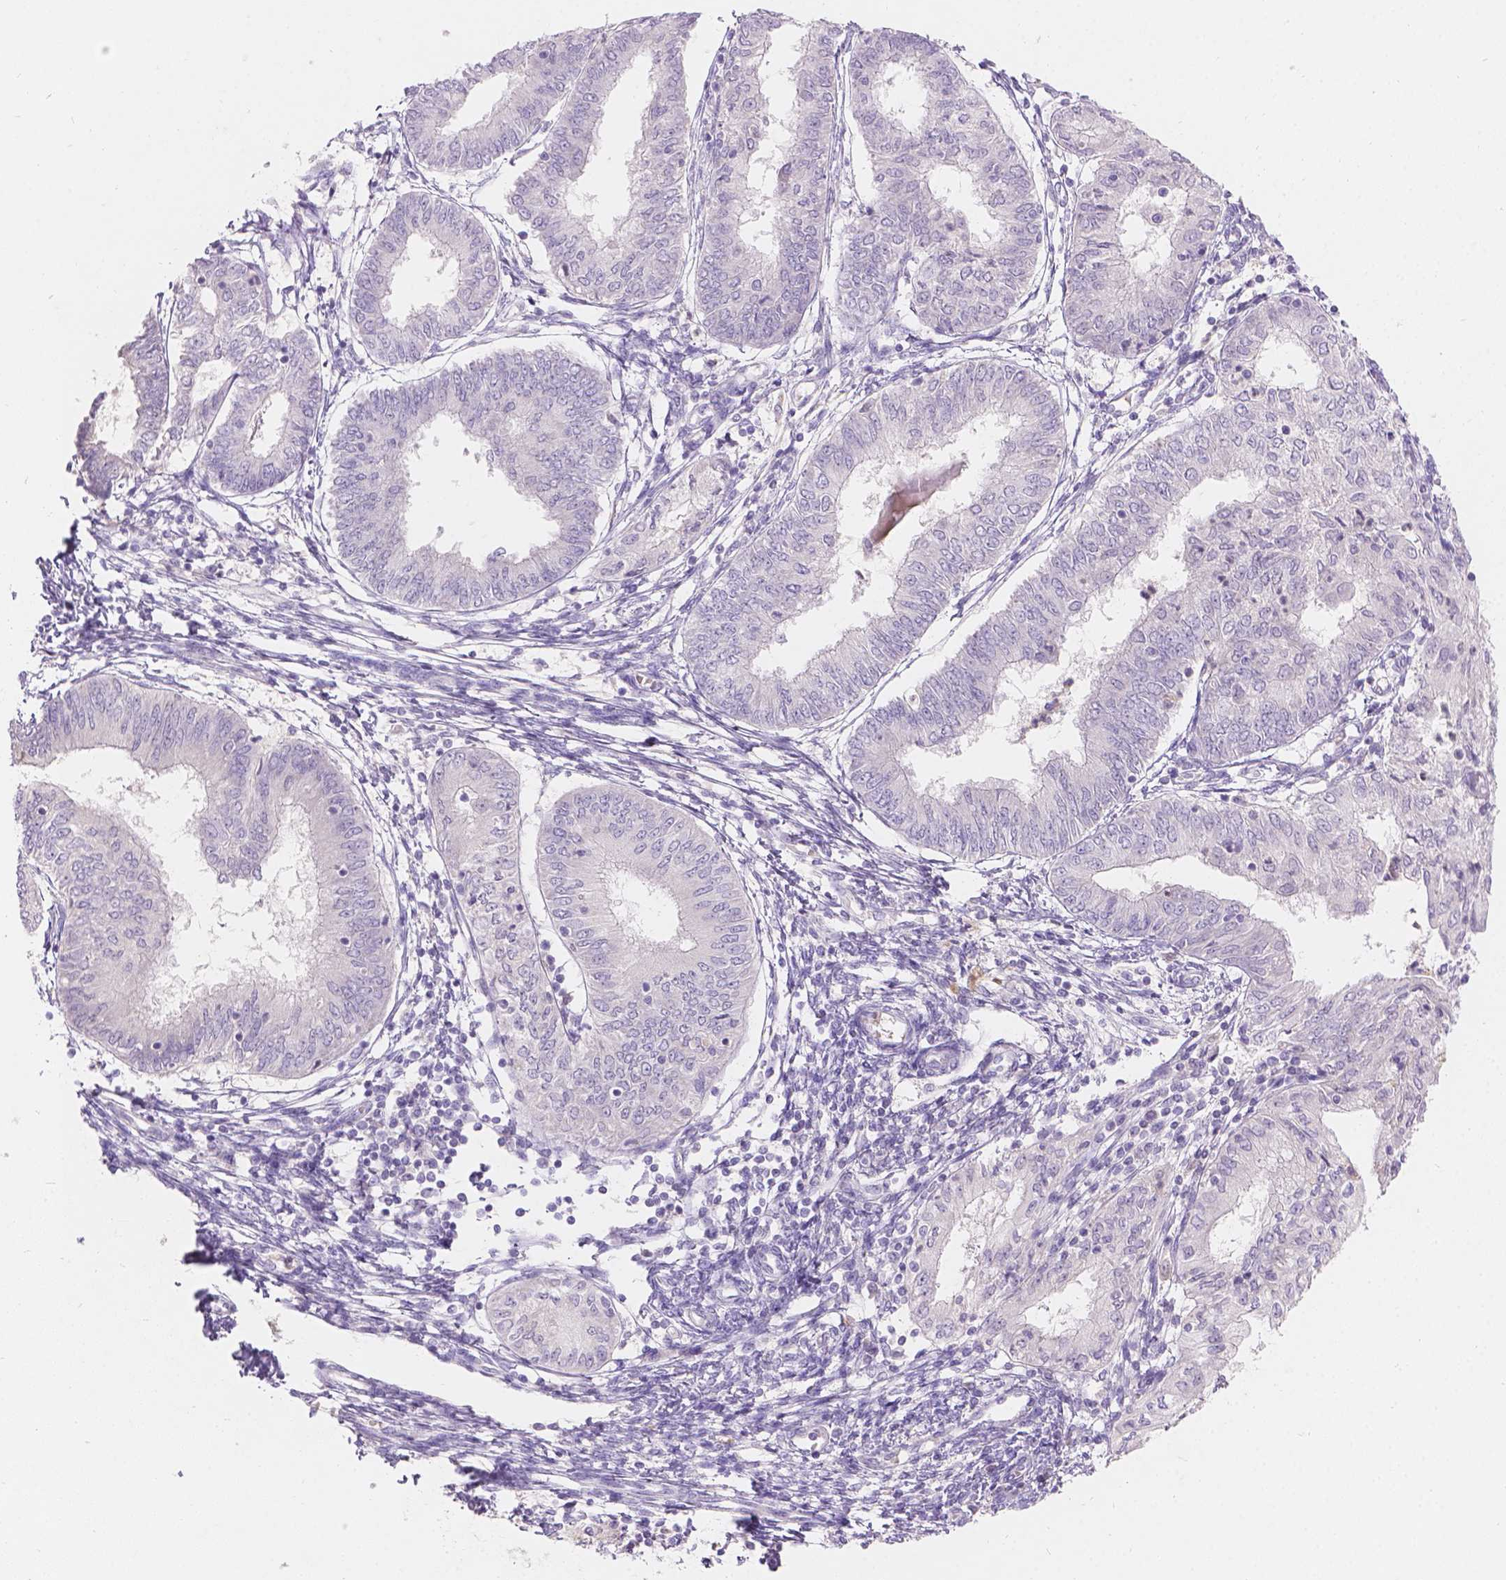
{"staining": {"intensity": "negative", "quantity": "none", "location": "none"}, "tissue": "endometrial cancer", "cell_type": "Tumor cells", "image_type": "cancer", "snomed": [{"axis": "morphology", "description": "Adenocarcinoma, NOS"}, {"axis": "topography", "description": "Endometrium"}], "caption": "Human endometrial adenocarcinoma stained for a protein using immunohistochemistry exhibits no staining in tumor cells.", "gene": "DCAF4L1", "patient": {"sex": "female", "age": 68}}